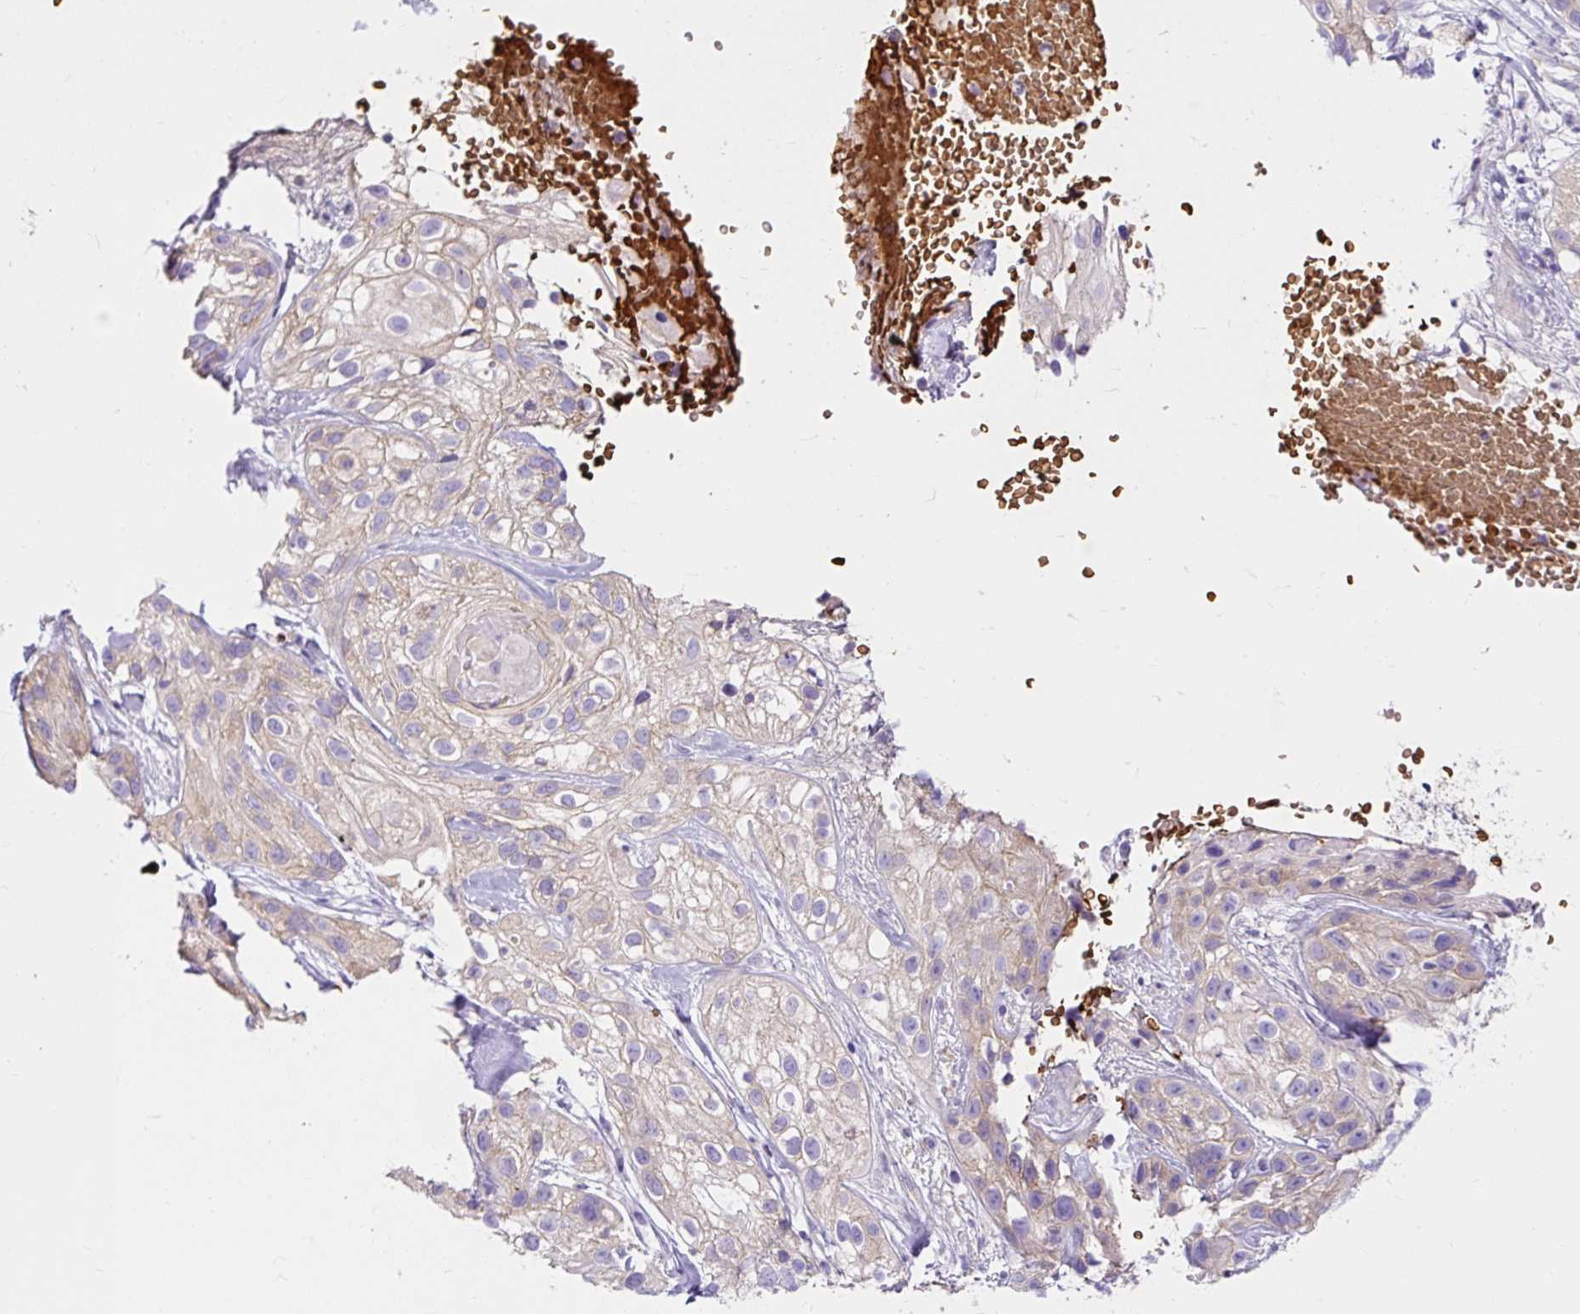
{"staining": {"intensity": "weak", "quantity": "<25%", "location": "cytoplasmic/membranous"}, "tissue": "skin cancer", "cell_type": "Tumor cells", "image_type": "cancer", "snomed": [{"axis": "morphology", "description": "Squamous cell carcinoma, NOS"}, {"axis": "topography", "description": "Skin"}], "caption": "There is no significant staining in tumor cells of skin squamous cell carcinoma. (Immunohistochemistry, brightfield microscopy, high magnification).", "gene": "HIP1R", "patient": {"sex": "male", "age": 82}}